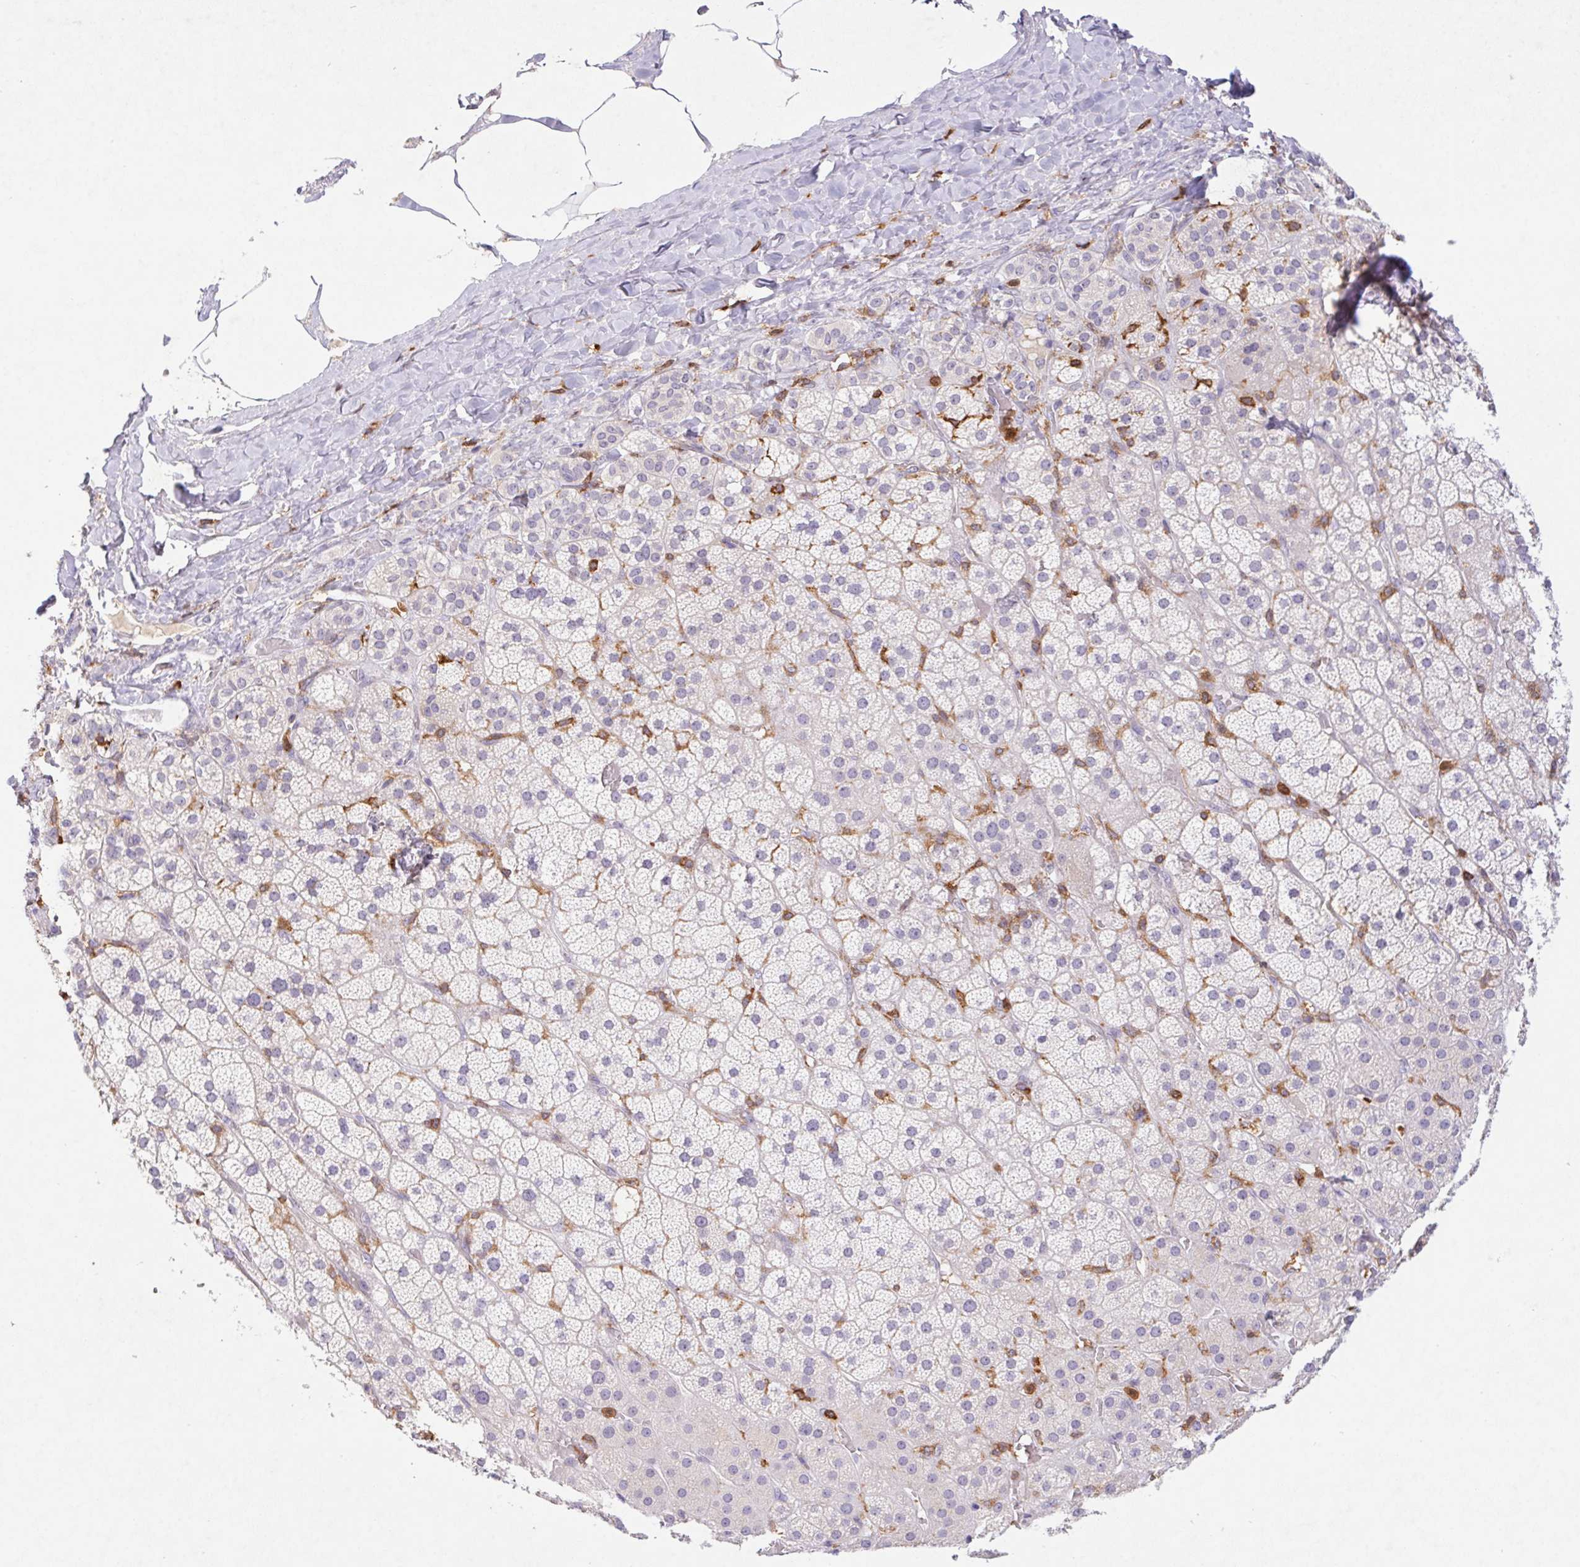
{"staining": {"intensity": "negative", "quantity": "none", "location": "none"}, "tissue": "adrenal gland", "cell_type": "Glandular cells", "image_type": "normal", "snomed": [{"axis": "morphology", "description": "Normal tissue, NOS"}, {"axis": "topography", "description": "Adrenal gland"}], "caption": "Glandular cells show no significant protein staining in benign adrenal gland. (DAB (3,3'-diaminobenzidine) immunohistochemistry, high magnification).", "gene": "APBB1IP", "patient": {"sex": "male", "age": 57}}